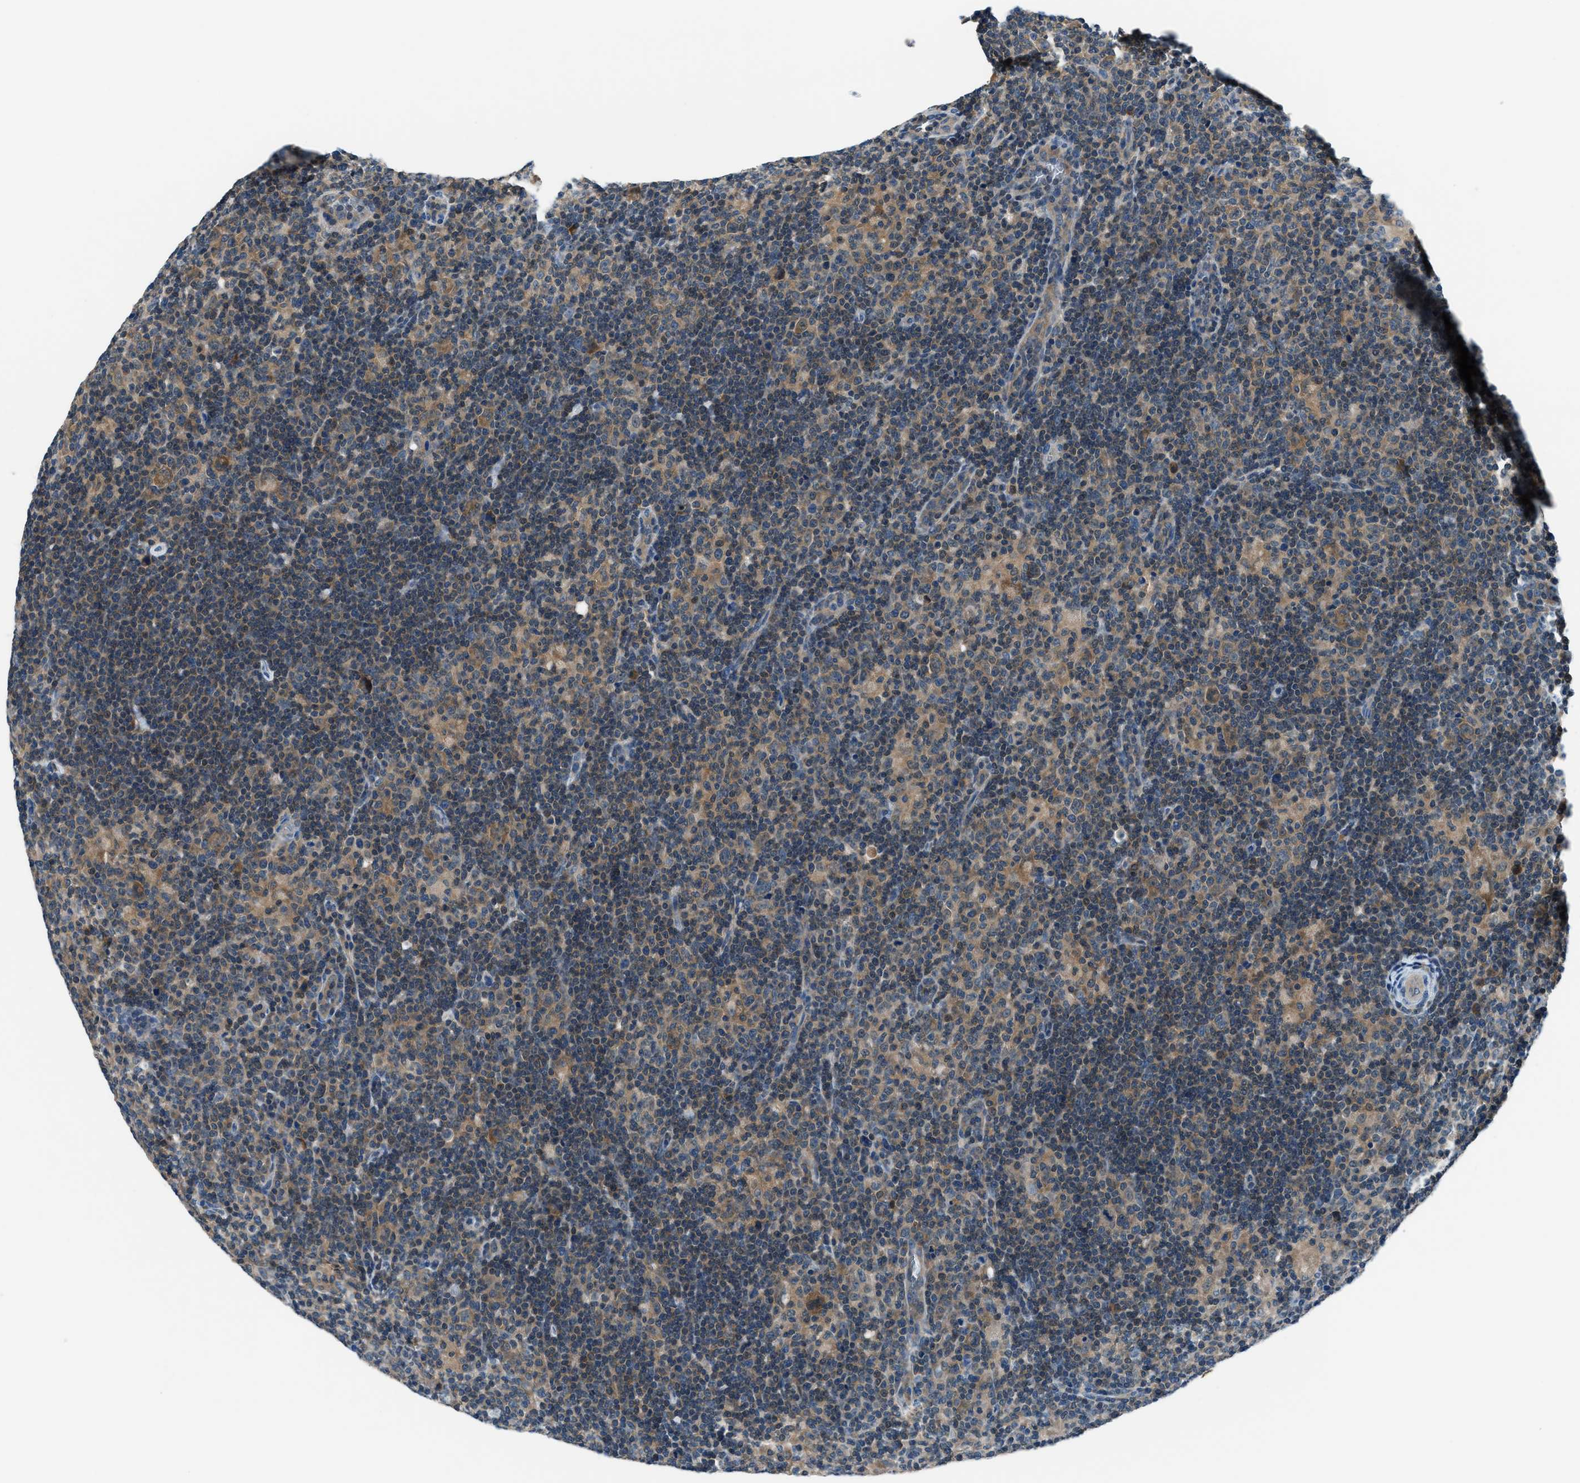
{"staining": {"intensity": "moderate", "quantity": "25%-75%", "location": "cytoplasmic/membranous"}, "tissue": "lymphoma", "cell_type": "Tumor cells", "image_type": "cancer", "snomed": [{"axis": "morphology", "description": "Hodgkin's disease, NOS"}, {"axis": "topography", "description": "Lymph node"}], "caption": "Immunohistochemical staining of human lymphoma displays moderate cytoplasmic/membranous protein staining in approximately 25%-75% of tumor cells.", "gene": "ACP1", "patient": {"sex": "female", "age": 57}}